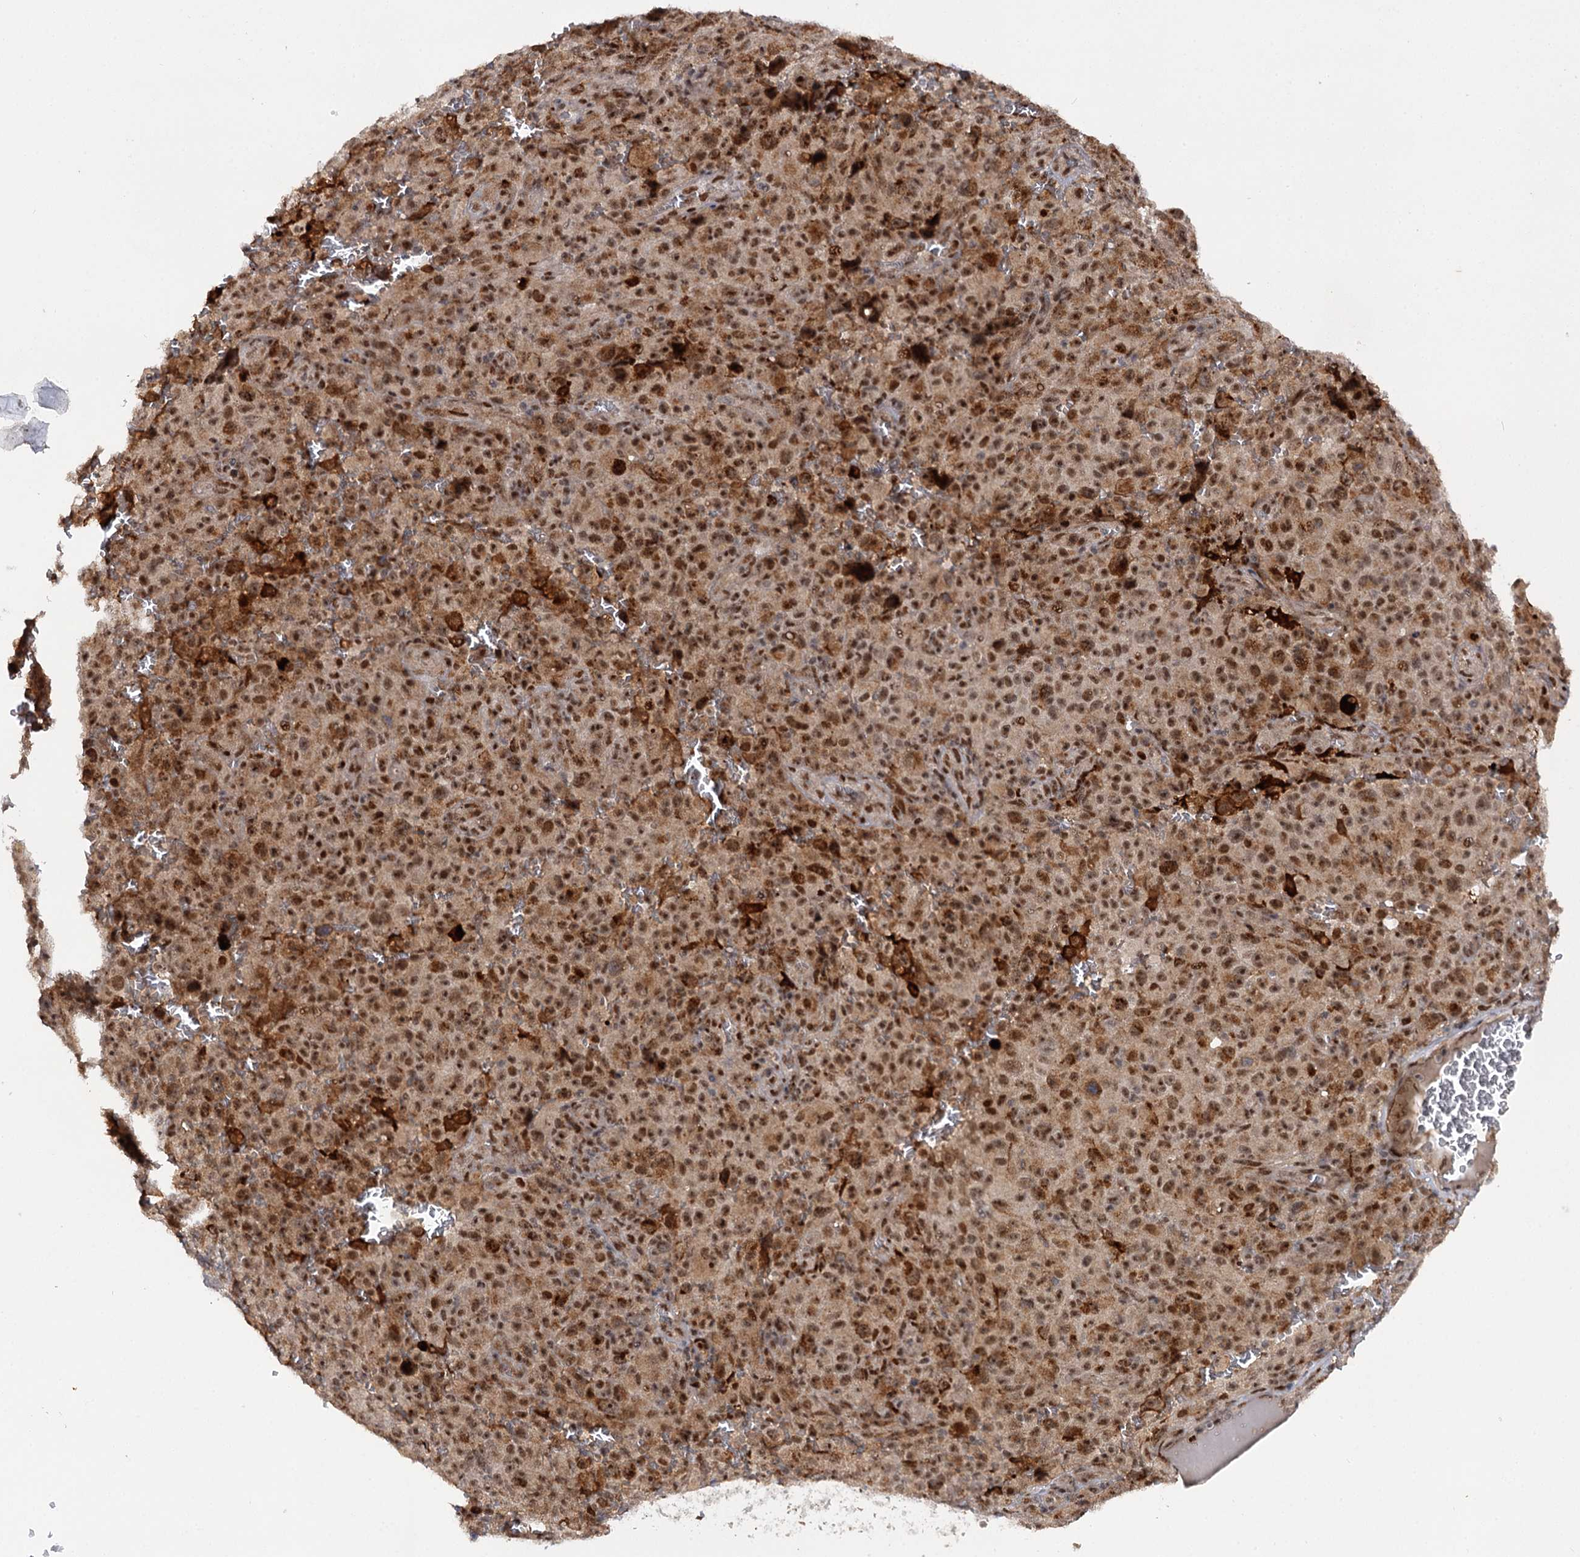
{"staining": {"intensity": "moderate", "quantity": ">75%", "location": "cytoplasmic/membranous,nuclear"}, "tissue": "melanoma", "cell_type": "Tumor cells", "image_type": "cancer", "snomed": [{"axis": "morphology", "description": "Malignant melanoma, NOS"}, {"axis": "topography", "description": "Skin"}], "caption": "Tumor cells show moderate cytoplasmic/membranous and nuclear positivity in about >75% of cells in malignant melanoma.", "gene": "BUD13", "patient": {"sex": "female", "age": 82}}